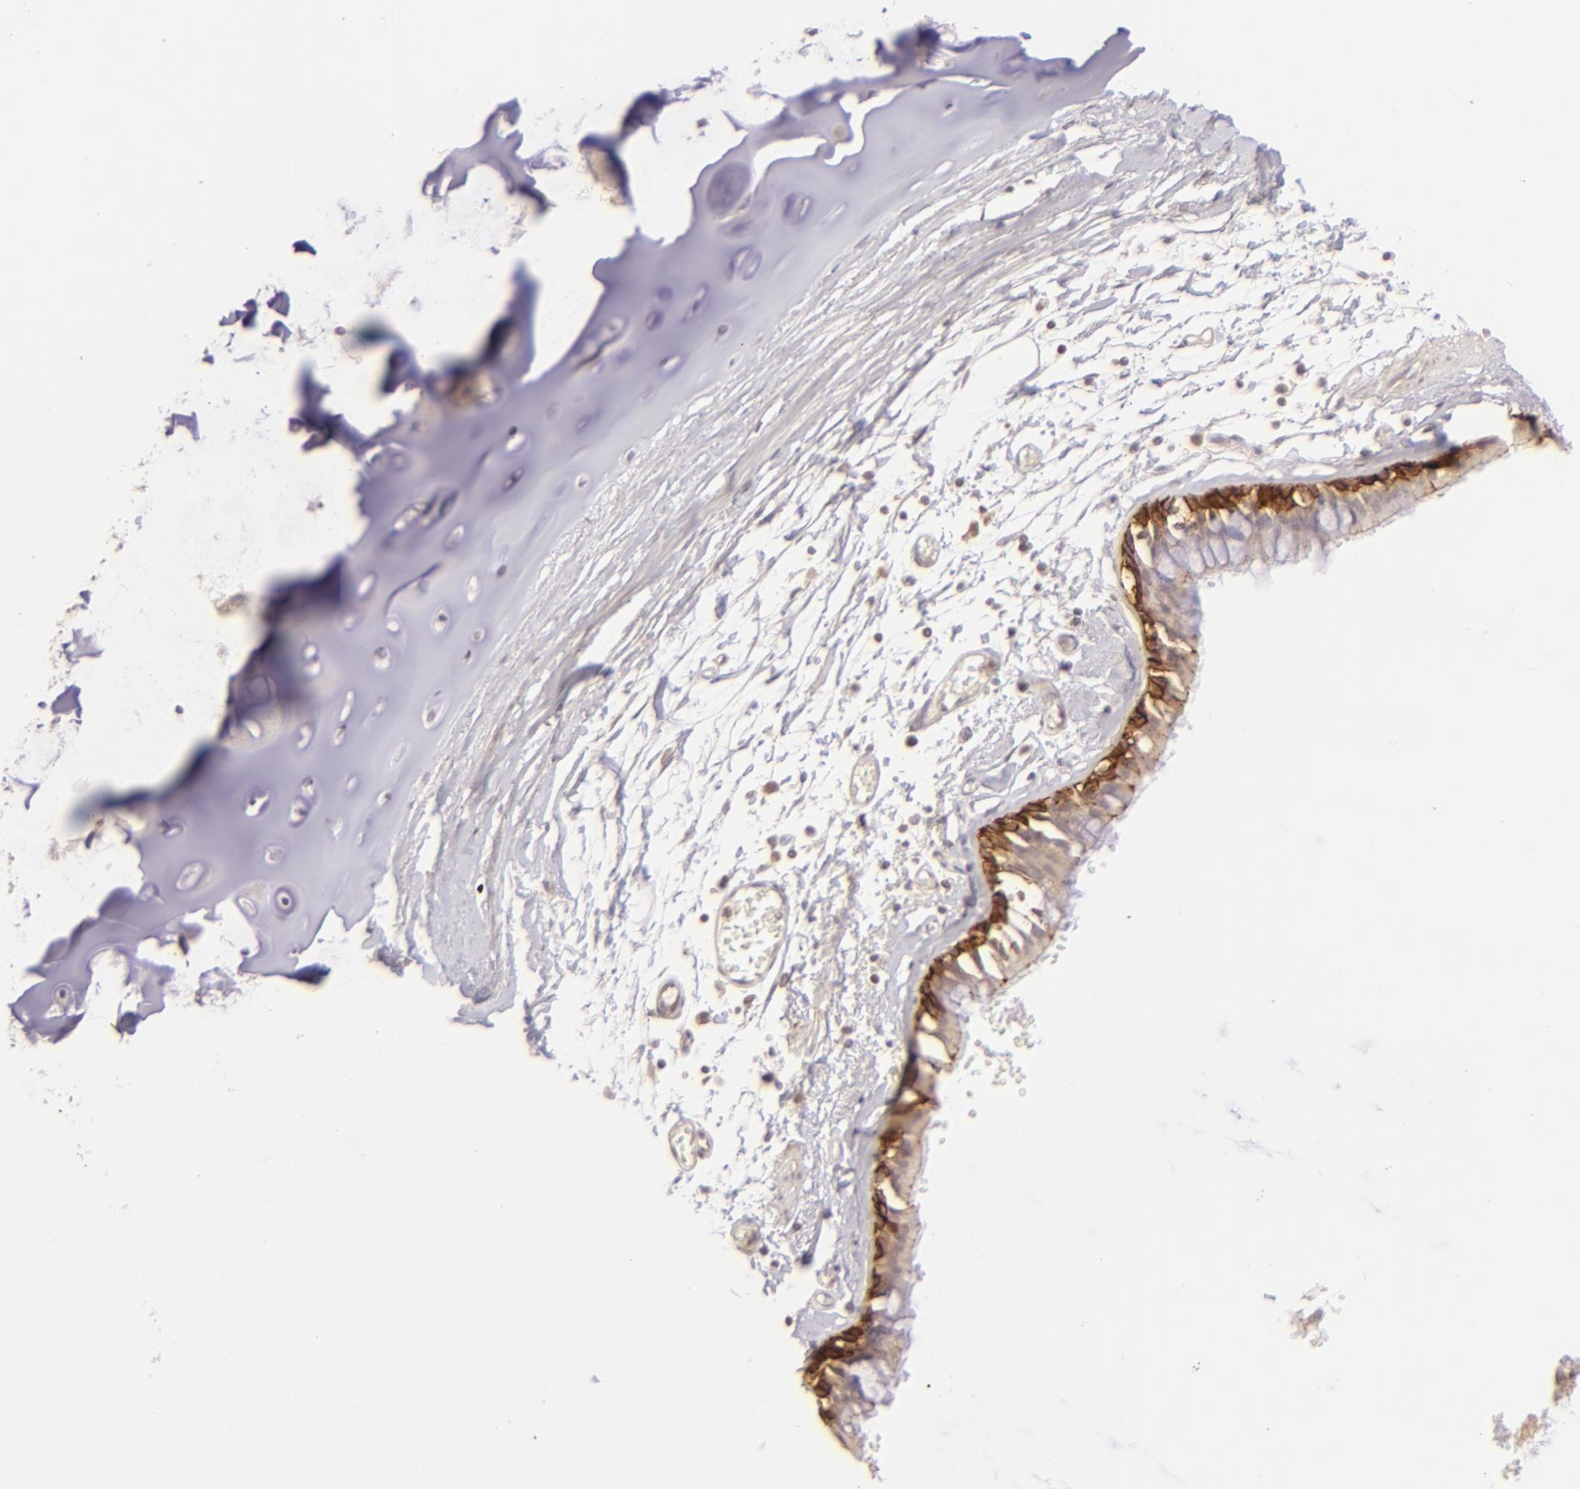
{"staining": {"intensity": "weak", "quantity": "25%-75%", "location": "cytoplasmic/membranous"}, "tissue": "adipose tissue", "cell_type": "Adipocytes", "image_type": "normal", "snomed": [{"axis": "morphology", "description": "Normal tissue, NOS"}, {"axis": "topography", "description": "Soft tissue"}], "caption": "Adipose tissue stained with IHC exhibits weak cytoplasmic/membranous positivity in approximately 25%-75% of adipocytes. The protein is shown in brown color, while the nuclei are stained blue.", "gene": "CLDN1", "patient": {"sex": "male", "age": 26}}